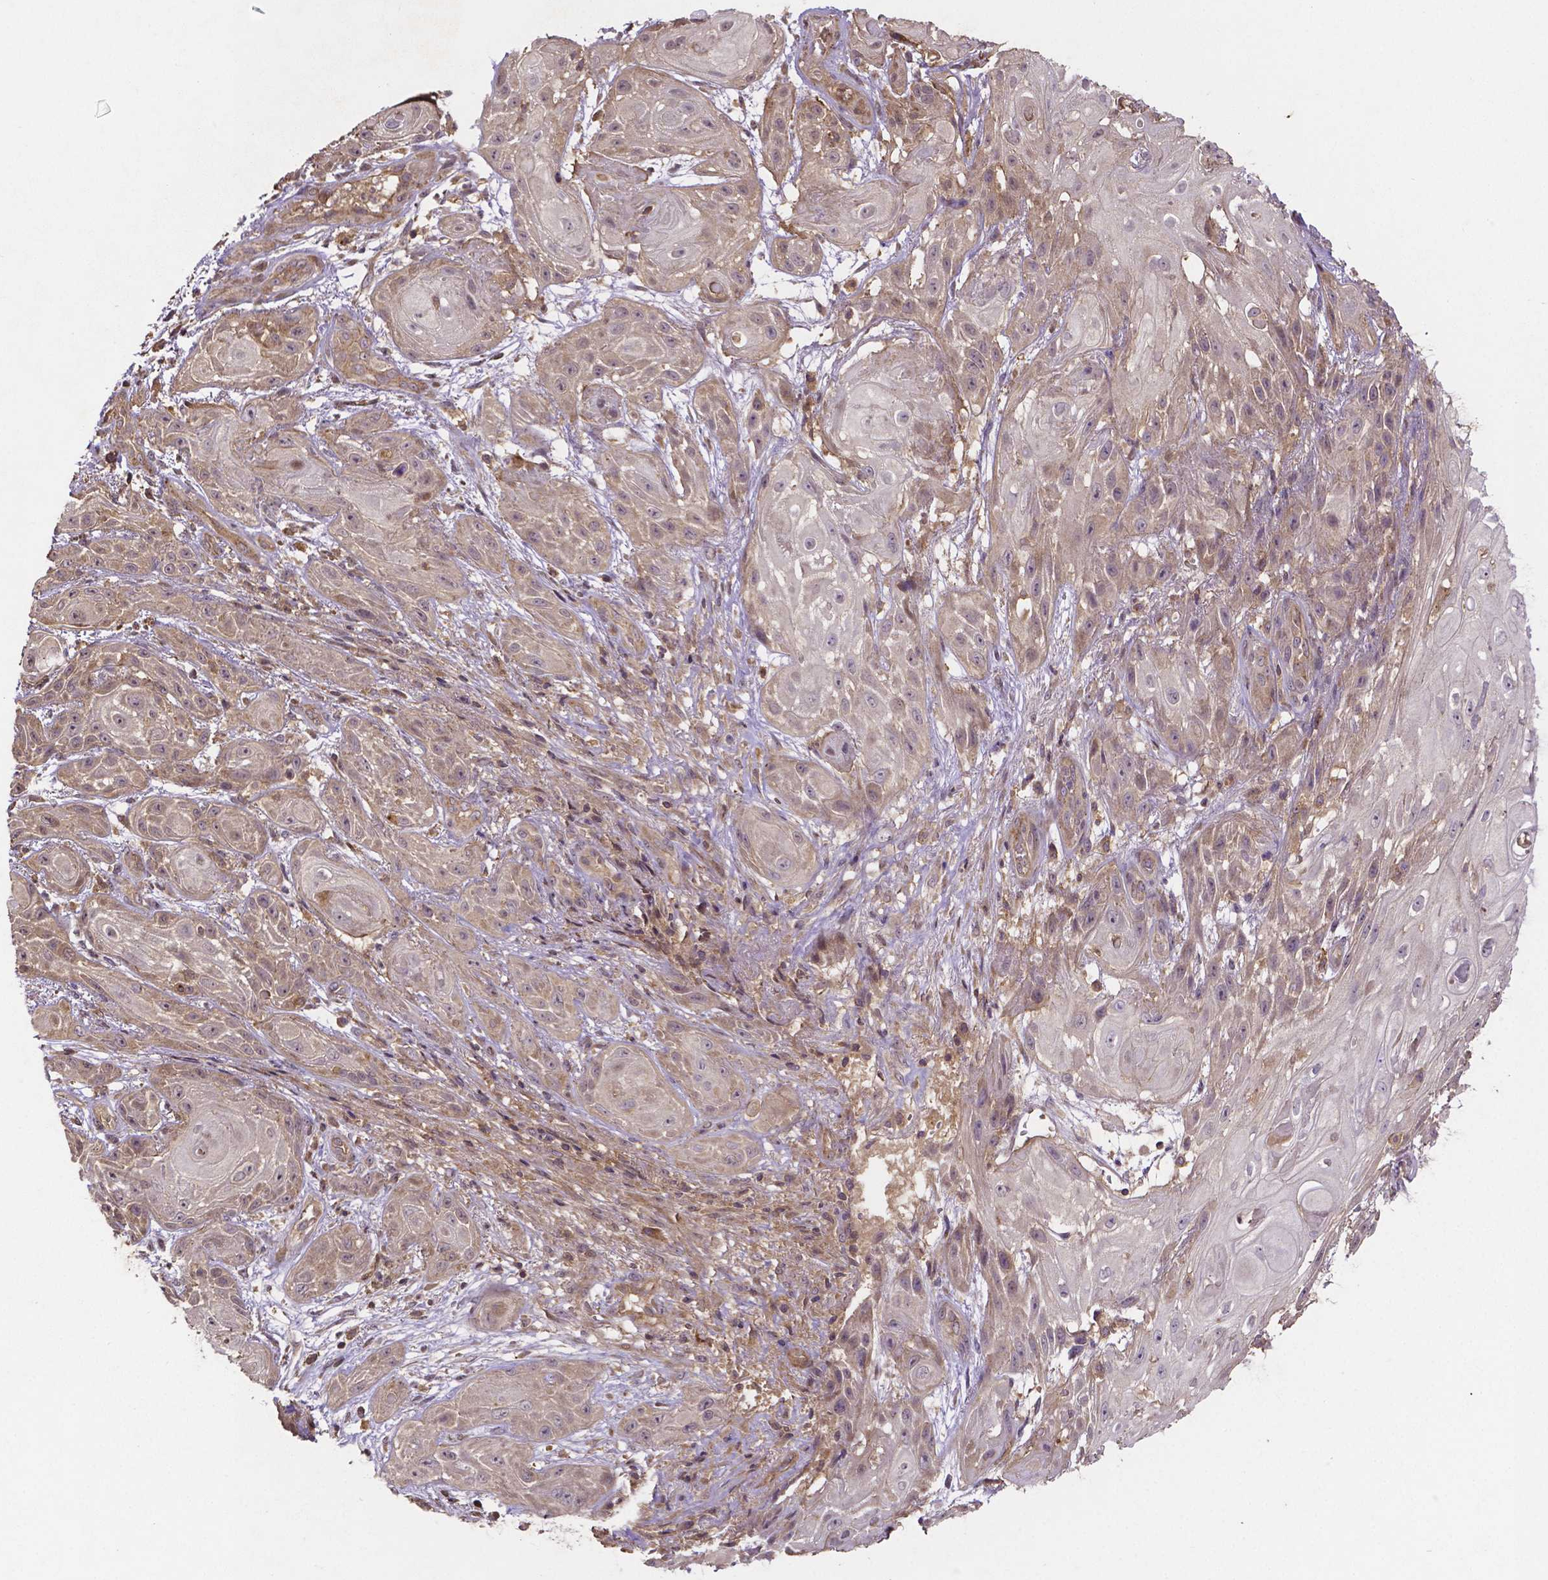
{"staining": {"intensity": "weak", "quantity": "25%-75%", "location": "cytoplasmic/membranous"}, "tissue": "skin cancer", "cell_type": "Tumor cells", "image_type": "cancer", "snomed": [{"axis": "morphology", "description": "Squamous cell carcinoma, NOS"}, {"axis": "topography", "description": "Skin"}], "caption": "Squamous cell carcinoma (skin) tissue reveals weak cytoplasmic/membranous positivity in about 25%-75% of tumor cells", "gene": "RNF123", "patient": {"sex": "male", "age": 62}}